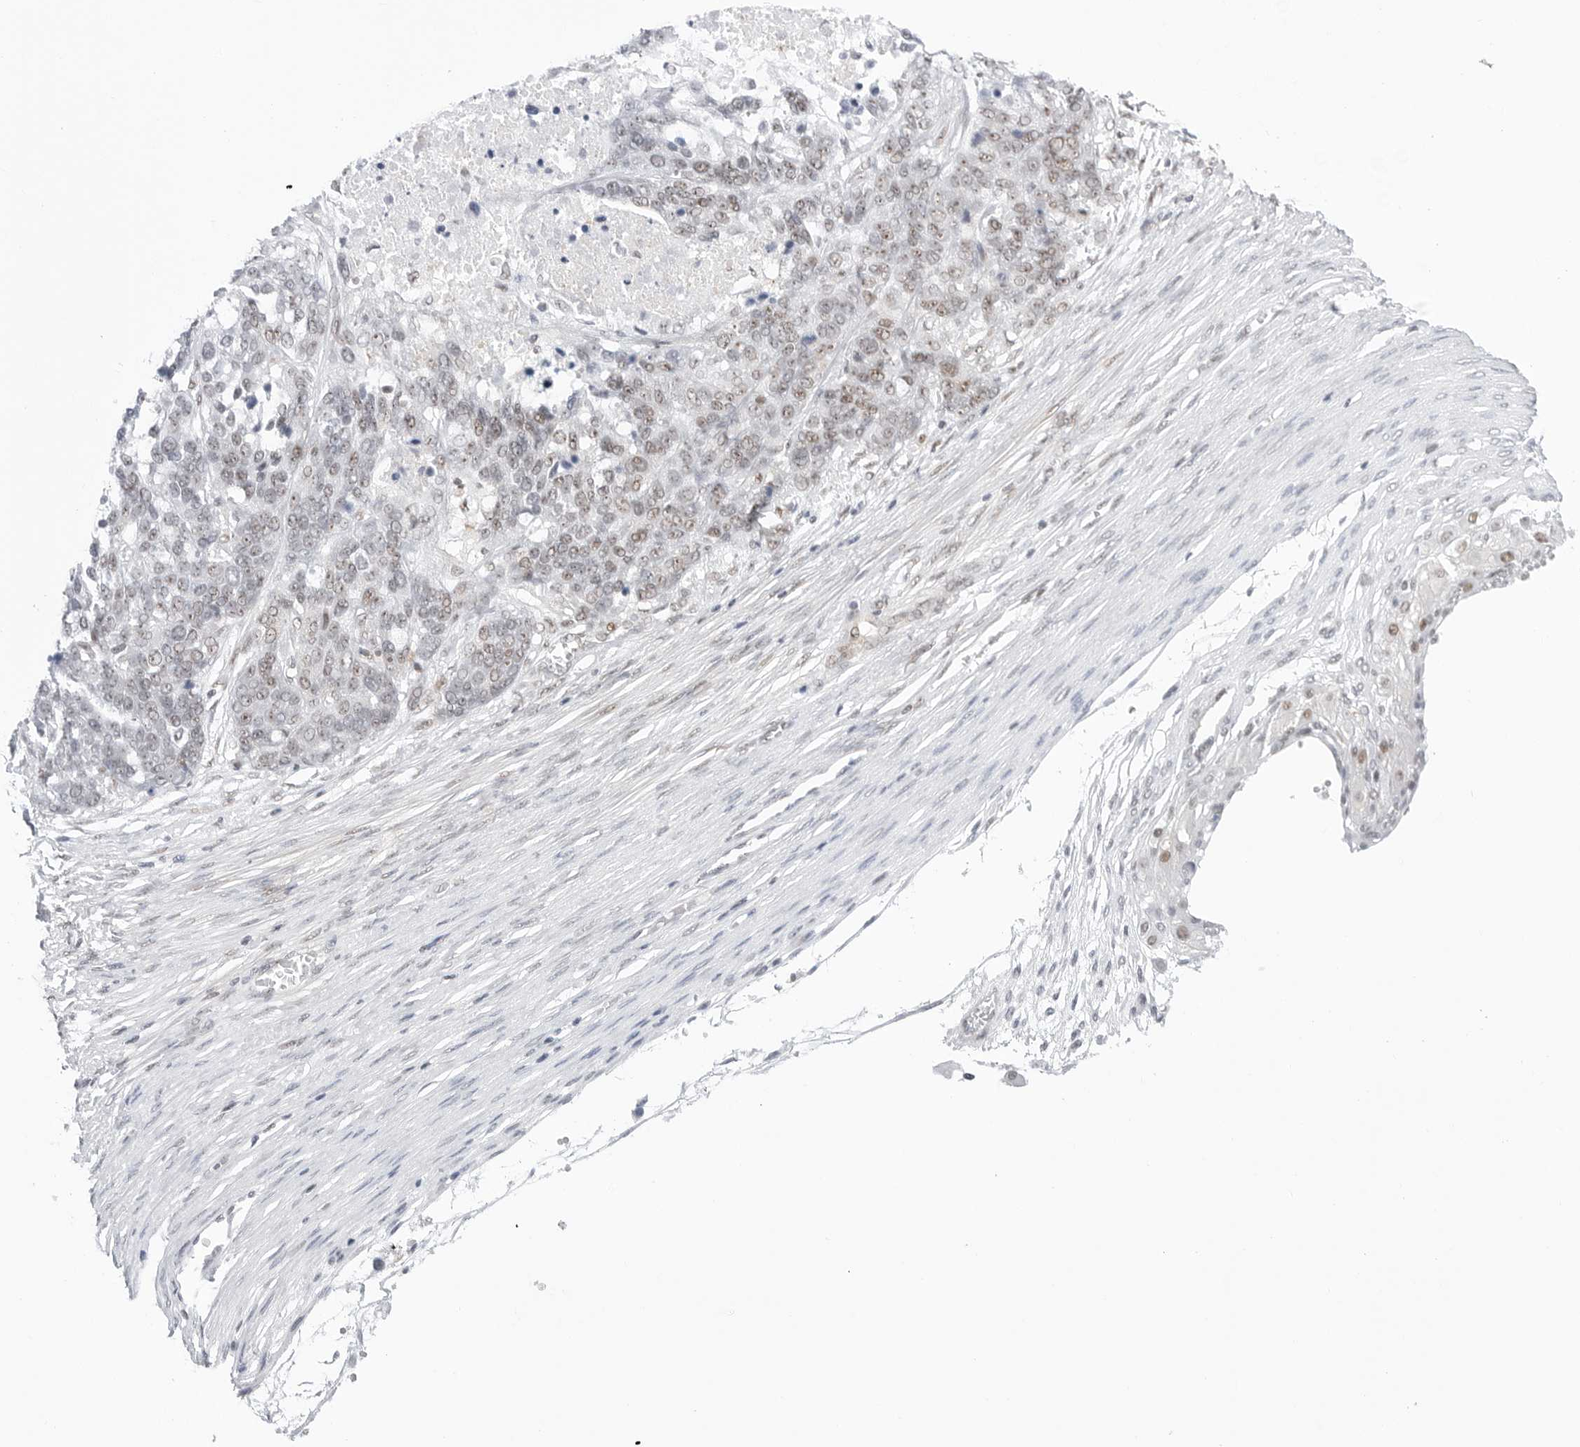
{"staining": {"intensity": "weak", "quantity": "25%-75%", "location": "nuclear"}, "tissue": "ovarian cancer", "cell_type": "Tumor cells", "image_type": "cancer", "snomed": [{"axis": "morphology", "description": "Cystadenocarcinoma, serous, NOS"}, {"axis": "topography", "description": "Ovary"}], "caption": "High-power microscopy captured an immunohistochemistry (IHC) micrograph of serous cystadenocarcinoma (ovarian), revealing weak nuclear positivity in about 25%-75% of tumor cells.", "gene": "C1orf162", "patient": {"sex": "female", "age": 44}}